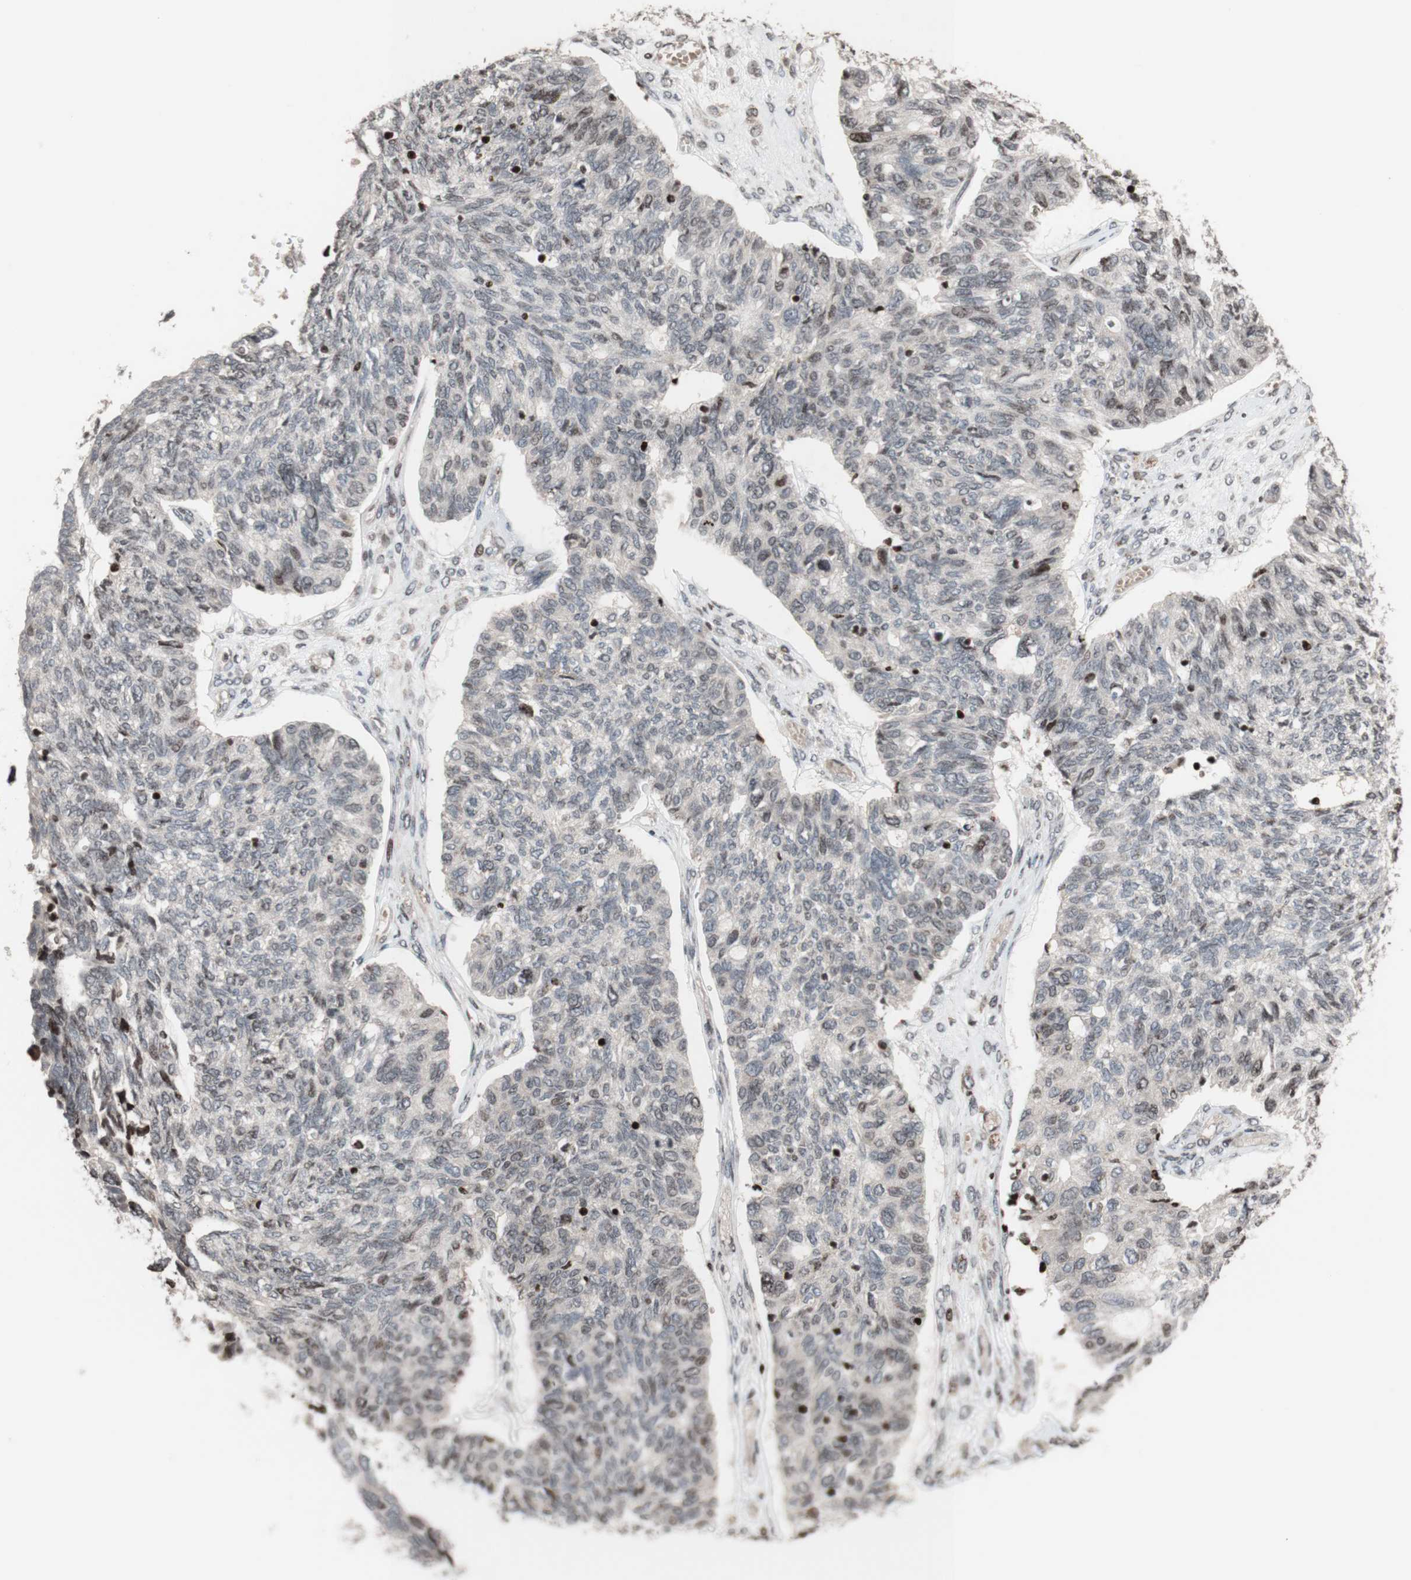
{"staining": {"intensity": "negative", "quantity": "none", "location": "none"}, "tissue": "ovarian cancer", "cell_type": "Tumor cells", "image_type": "cancer", "snomed": [{"axis": "morphology", "description": "Cystadenocarcinoma, serous, NOS"}, {"axis": "topography", "description": "Ovary"}], "caption": "Tumor cells show no significant protein staining in ovarian serous cystadenocarcinoma.", "gene": "POLA1", "patient": {"sex": "female", "age": 79}}